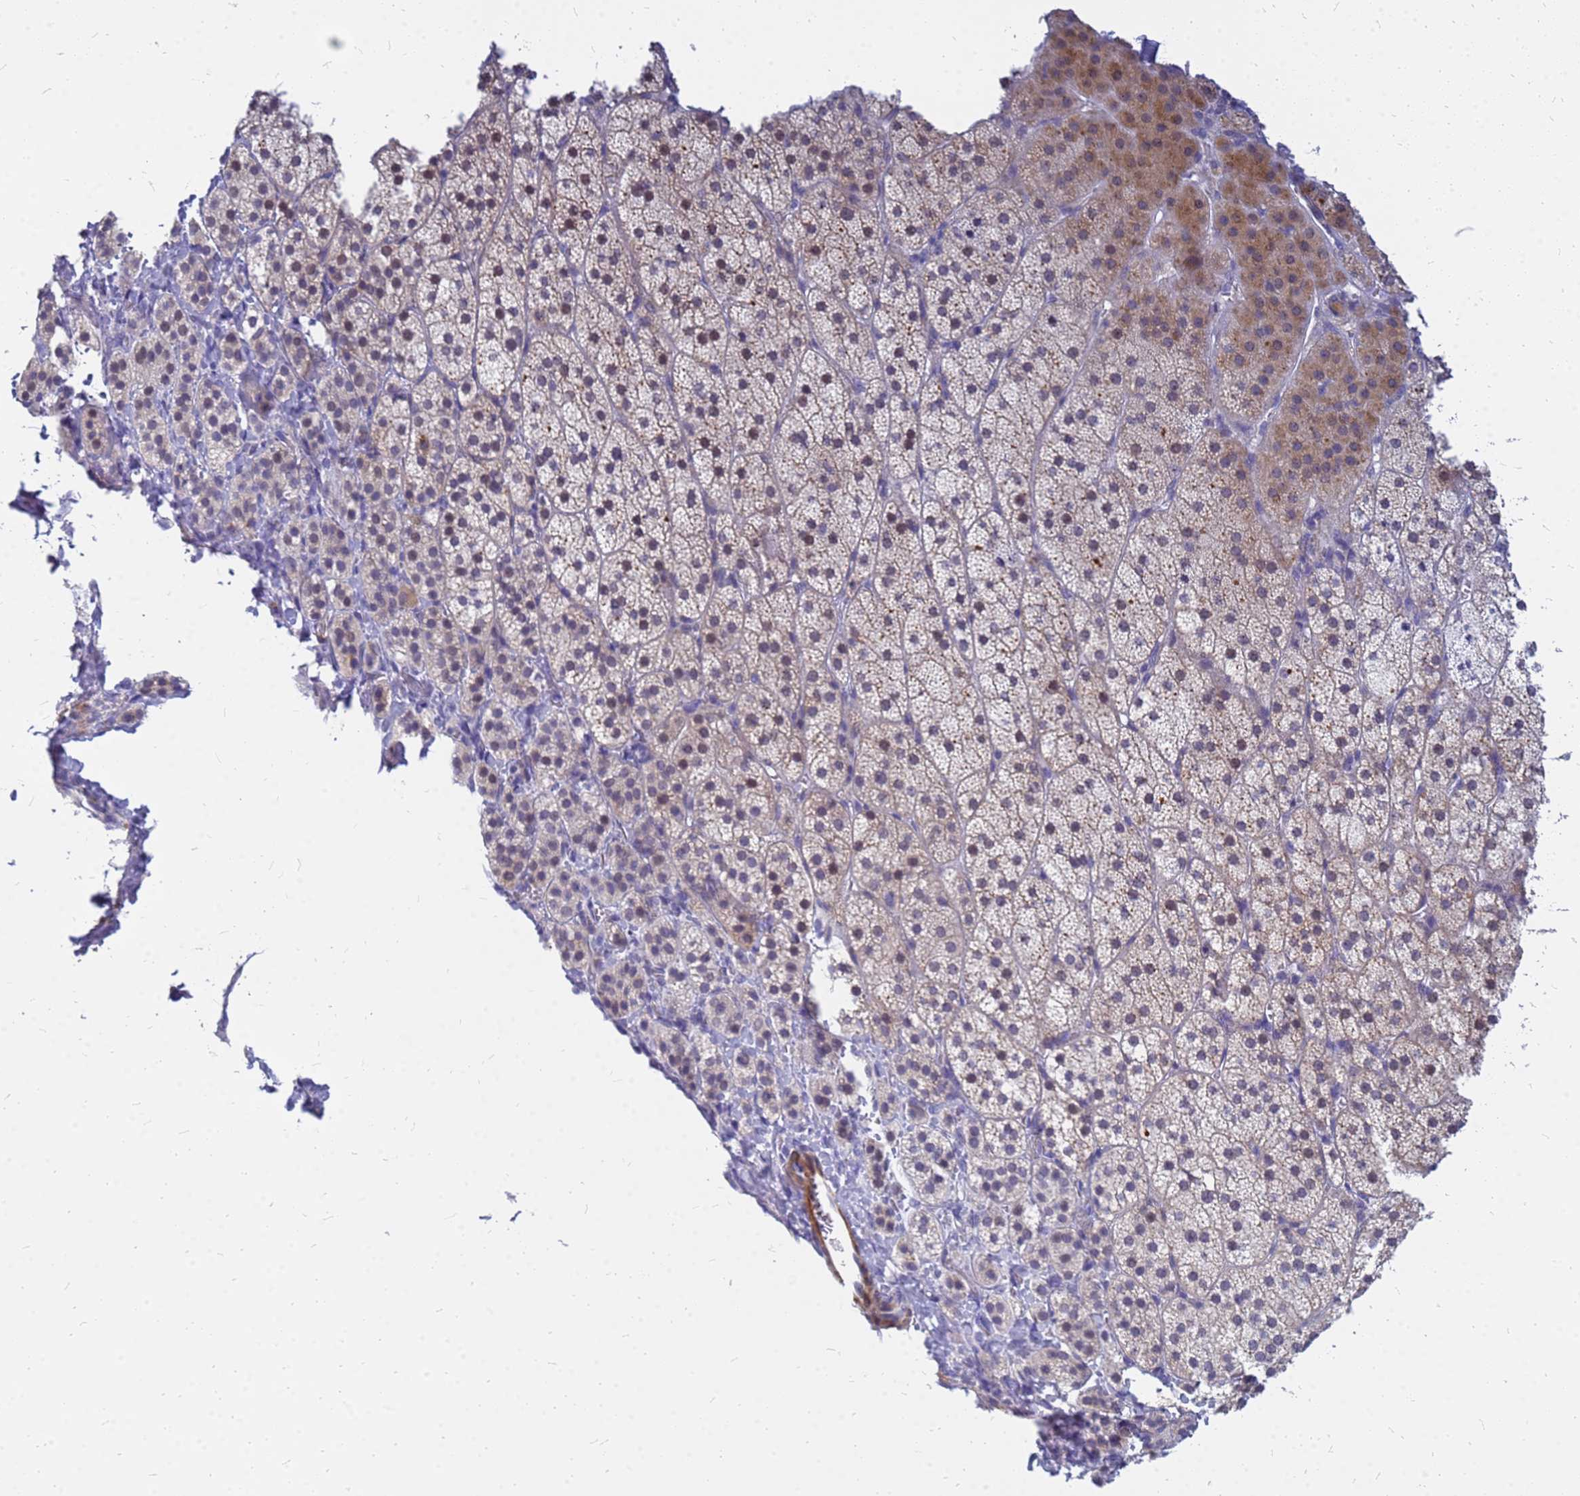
{"staining": {"intensity": "moderate", "quantity": "<25%", "location": "cytoplasmic/membranous,nuclear"}, "tissue": "adrenal gland", "cell_type": "Glandular cells", "image_type": "normal", "snomed": [{"axis": "morphology", "description": "Normal tissue, NOS"}, {"axis": "topography", "description": "Adrenal gland"}], "caption": "This is an image of immunohistochemistry staining of unremarkable adrenal gland, which shows moderate expression in the cytoplasmic/membranous,nuclear of glandular cells.", "gene": "SRGAP3", "patient": {"sex": "female", "age": 44}}